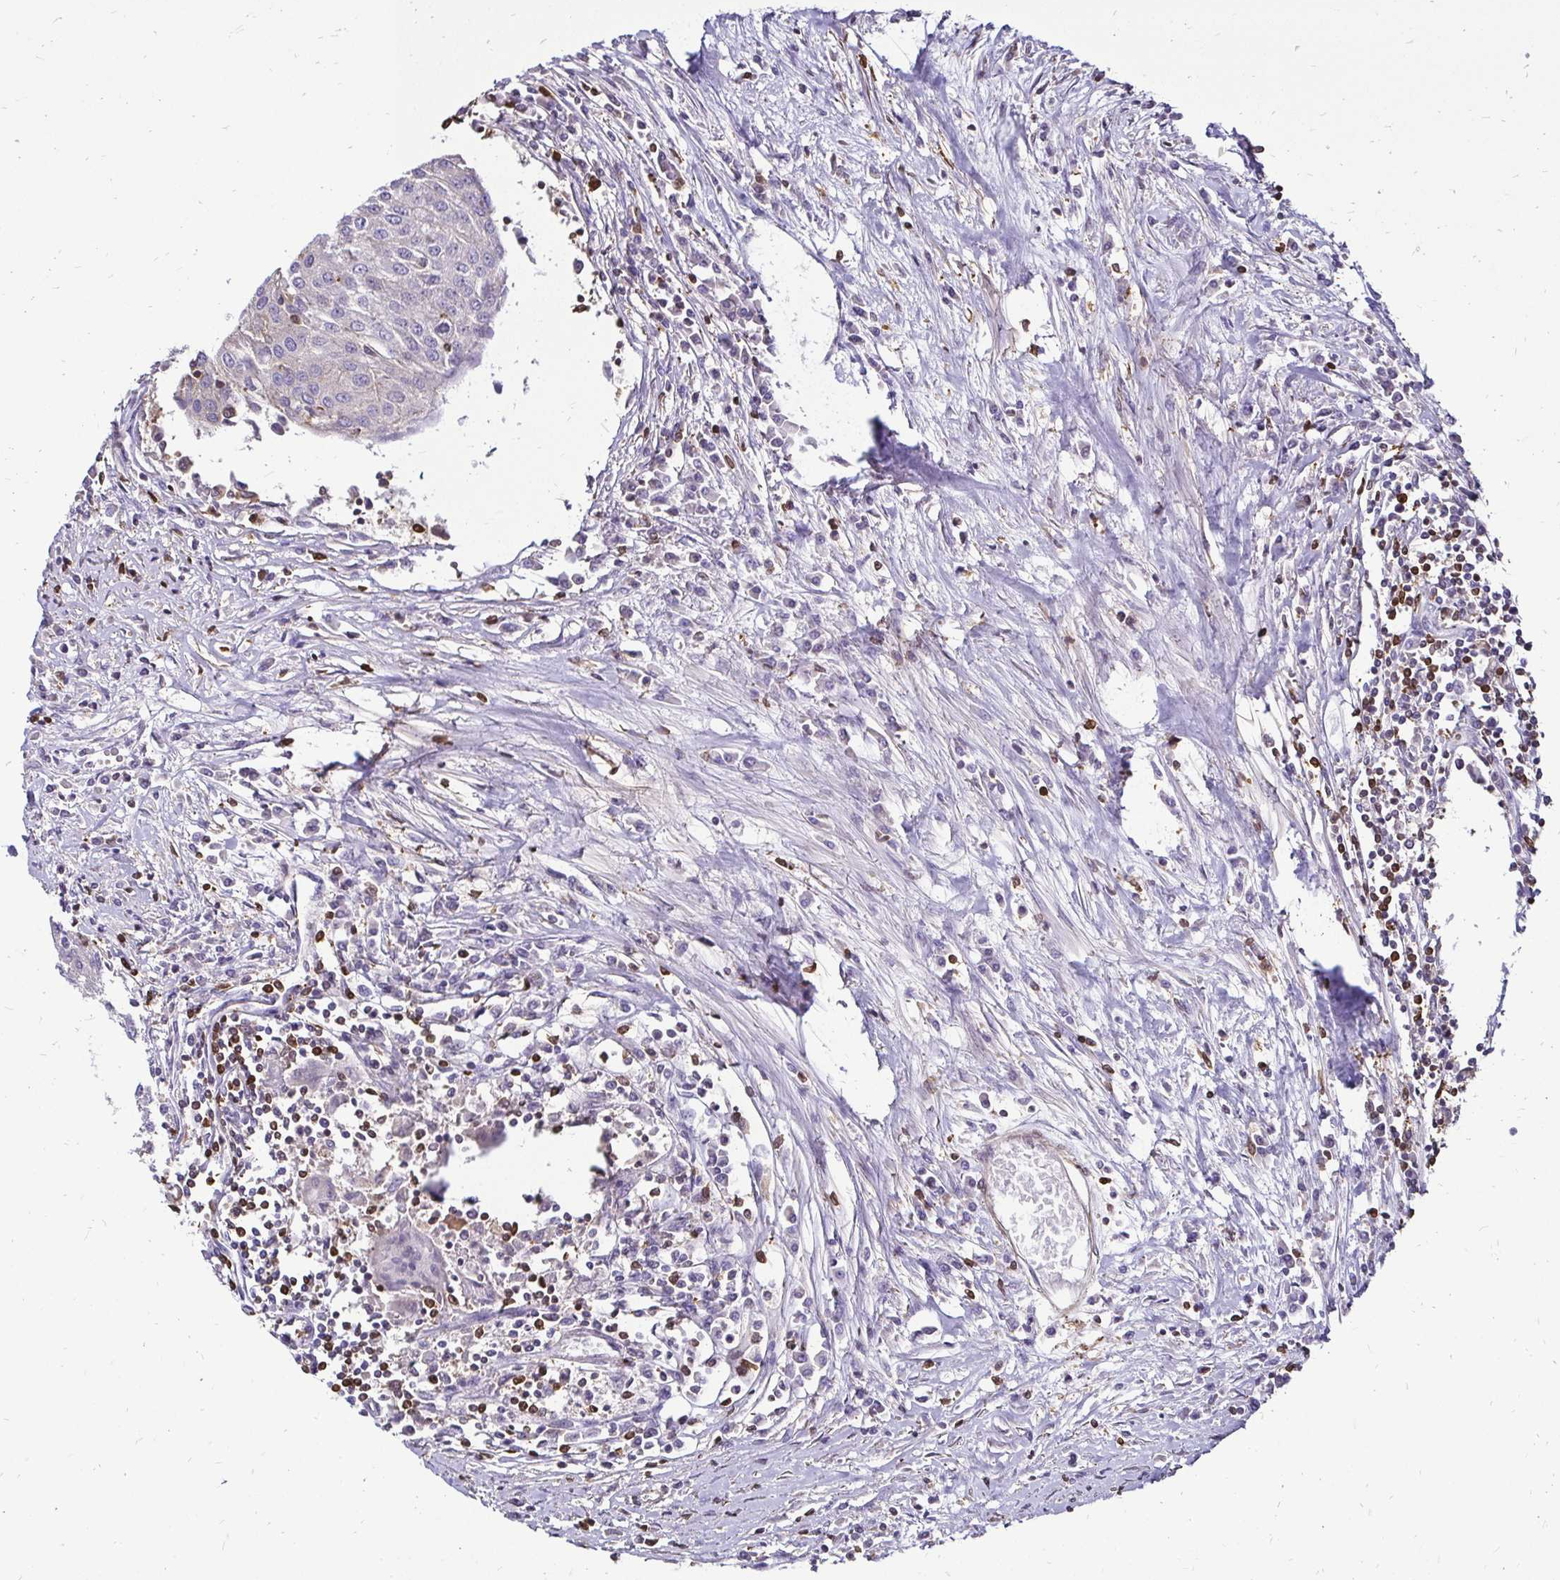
{"staining": {"intensity": "negative", "quantity": "none", "location": "none"}, "tissue": "urothelial cancer", "cell_type": "Tumor cells", "image_type": "cancer", "snomed": [{"axis": "morphology", "description": "Urothelial carcinoma, High grade"}, {"axis": "topography", "description": "Urinary bladder"}], "caption": "High power microscopy micrograph of an immunohistochemistry photomicrograph of urothelial carcinoma (high-grade), revealing no significant staining in tumor cells. Nuclei are stained in blue.", "gene": "ZFP1", "patient": {"sex": "female", "age": 85}}